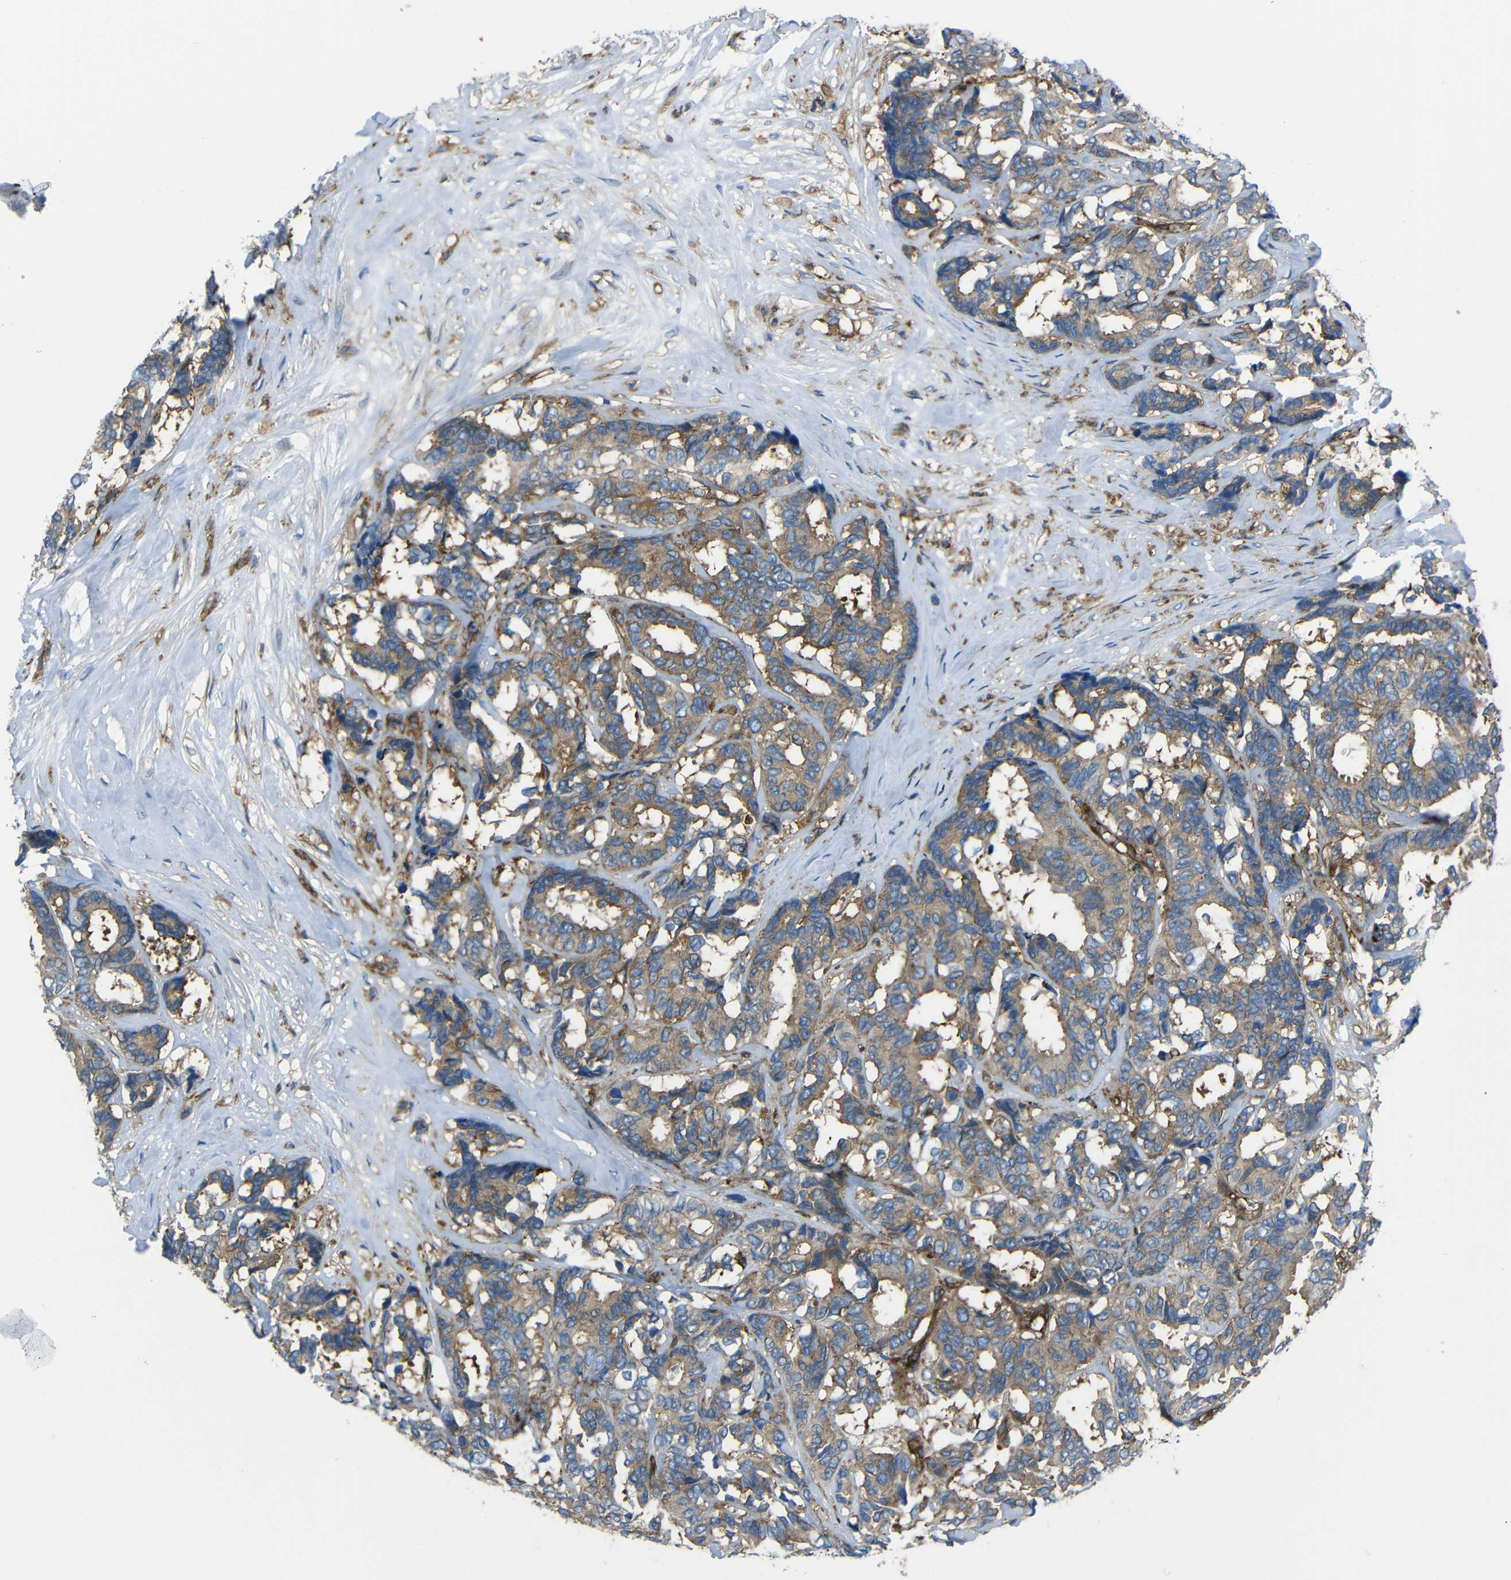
{"staining": {"intensity": "weak", "quantity": ">75%", "location": "cytoplasmic/membranous"}, "tissue": "breast cancer", "cell_type": "Tumor cells", "image_type": "cancer", "snomed": [{"axis": "morphology", "description": "Duct carcinoma"}, {"axis": "topography", "description": "Breast"}], "caption": "Immunohistochemical staining of breast intraductal carcinoma reveals low levels of weak cytoplasmic/membranous staining in about >75% of tumor cells.", "gene": "ARHGEF1", "patient": {"sex": "female", "age": 87}}